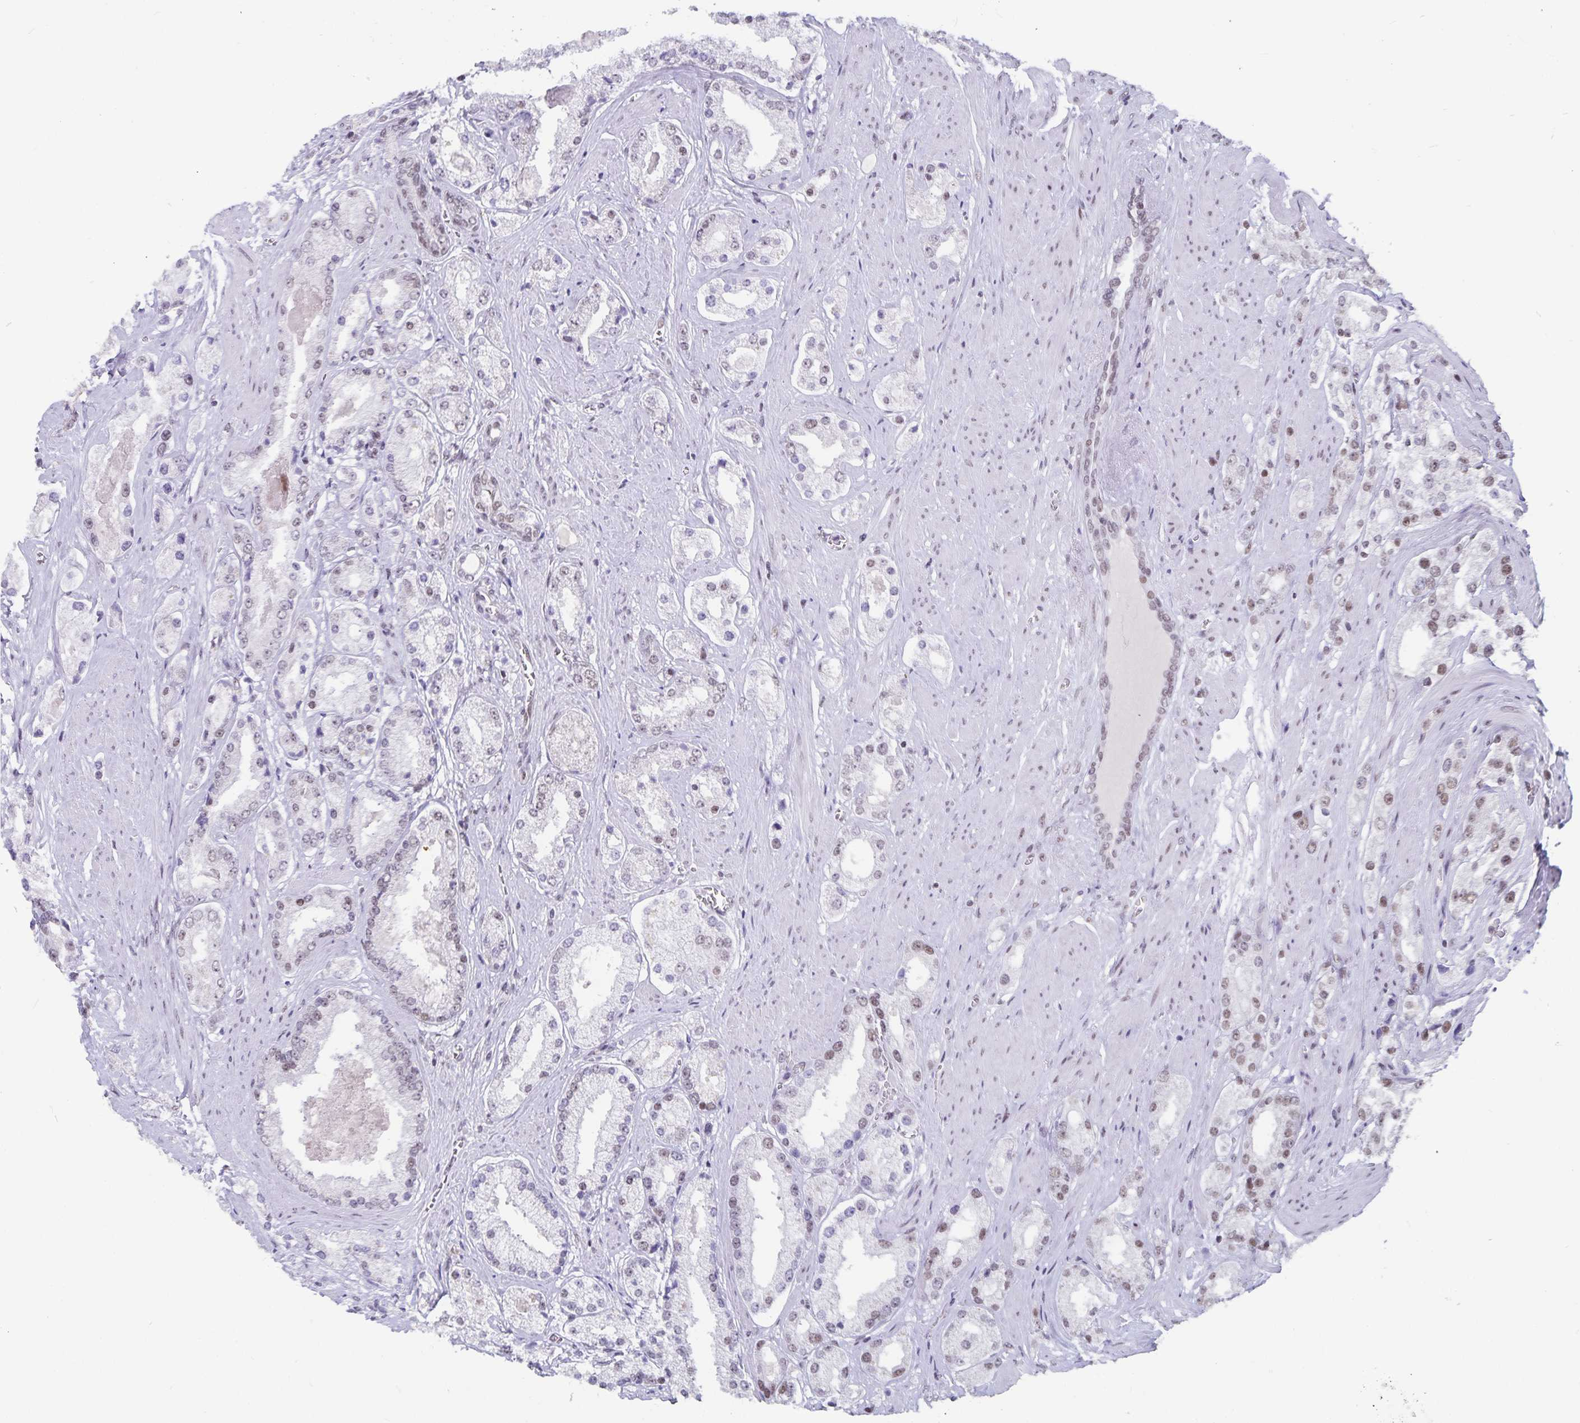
{"staining": {"intensity": "weak", "quantity": "<25%", "location": "nuclear"}, "tissue": "prostate cancer", "cell_type": "Tumor cells", "image_type": "cancer", "snomed": [{"axis": "morphology", "description": "Adenocarcinoma, High grade"}, {"axis": "topography", "description": "Prostate"}], "caption": "A high-resolution micrograph shows immunohistochemistry staining of prostate high-grade adenocarcinoma, which reveals no significant positivity in tumor cells.", "gene": "PBX2", "patient": {"sex": "male", "age": 67}}